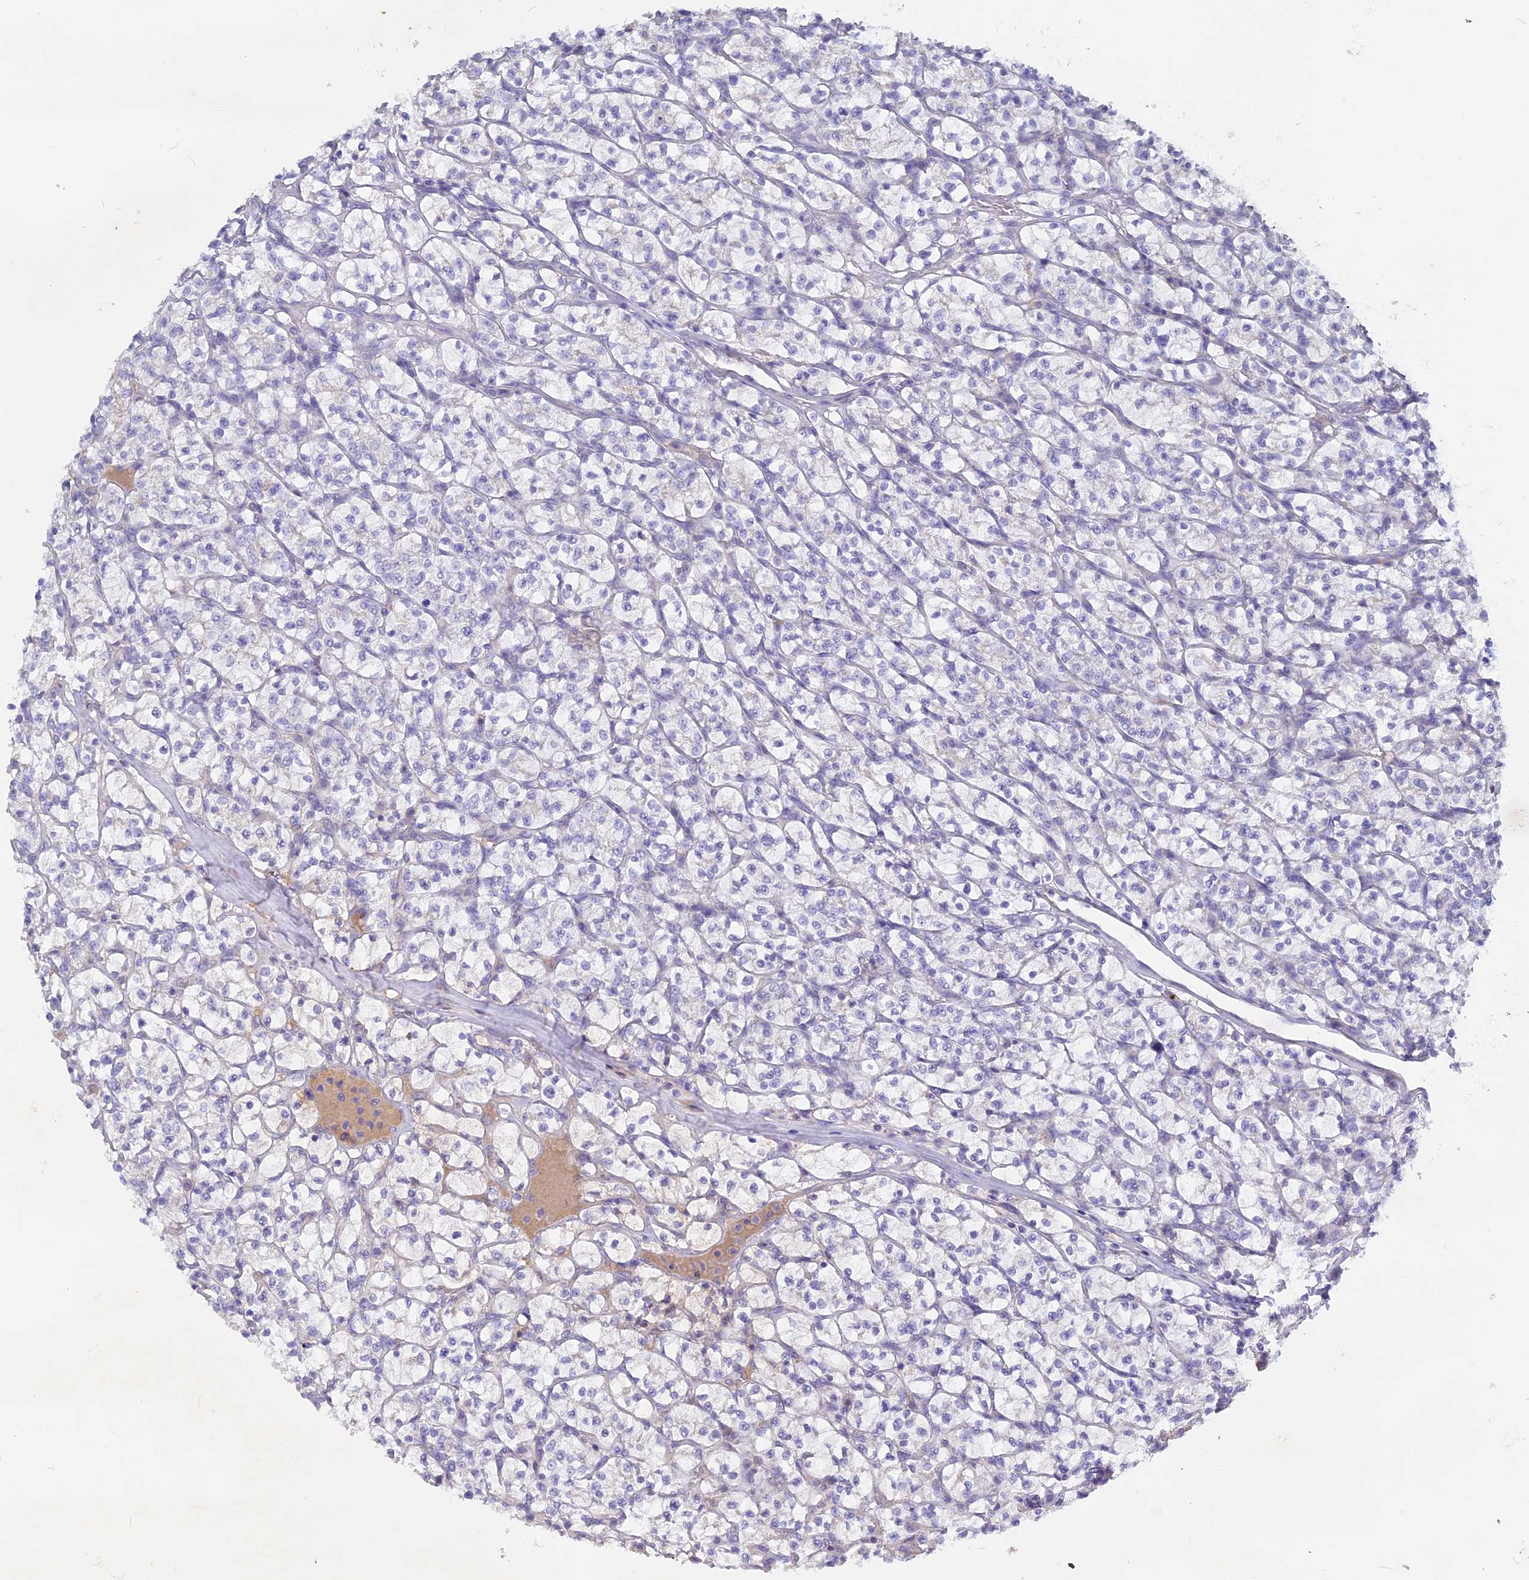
{"staining": {"intensity": "negative", "quantity": "none", "location": "none"}, "tissue": "renal cancer", "cell_type": "Tumor cells", "image_type": "cancer", "snomed": [{"axis": "morphology", "description": "Adenocarcinoma, NOS"}, {"axis": "topography", "description": "Kidney"}], "caption": "Tumor cells are negative for protein expression in human adenocarcinoma (renal).", "gene": "ADGRA1", "patient": {"sex": "female", "age": 64}}